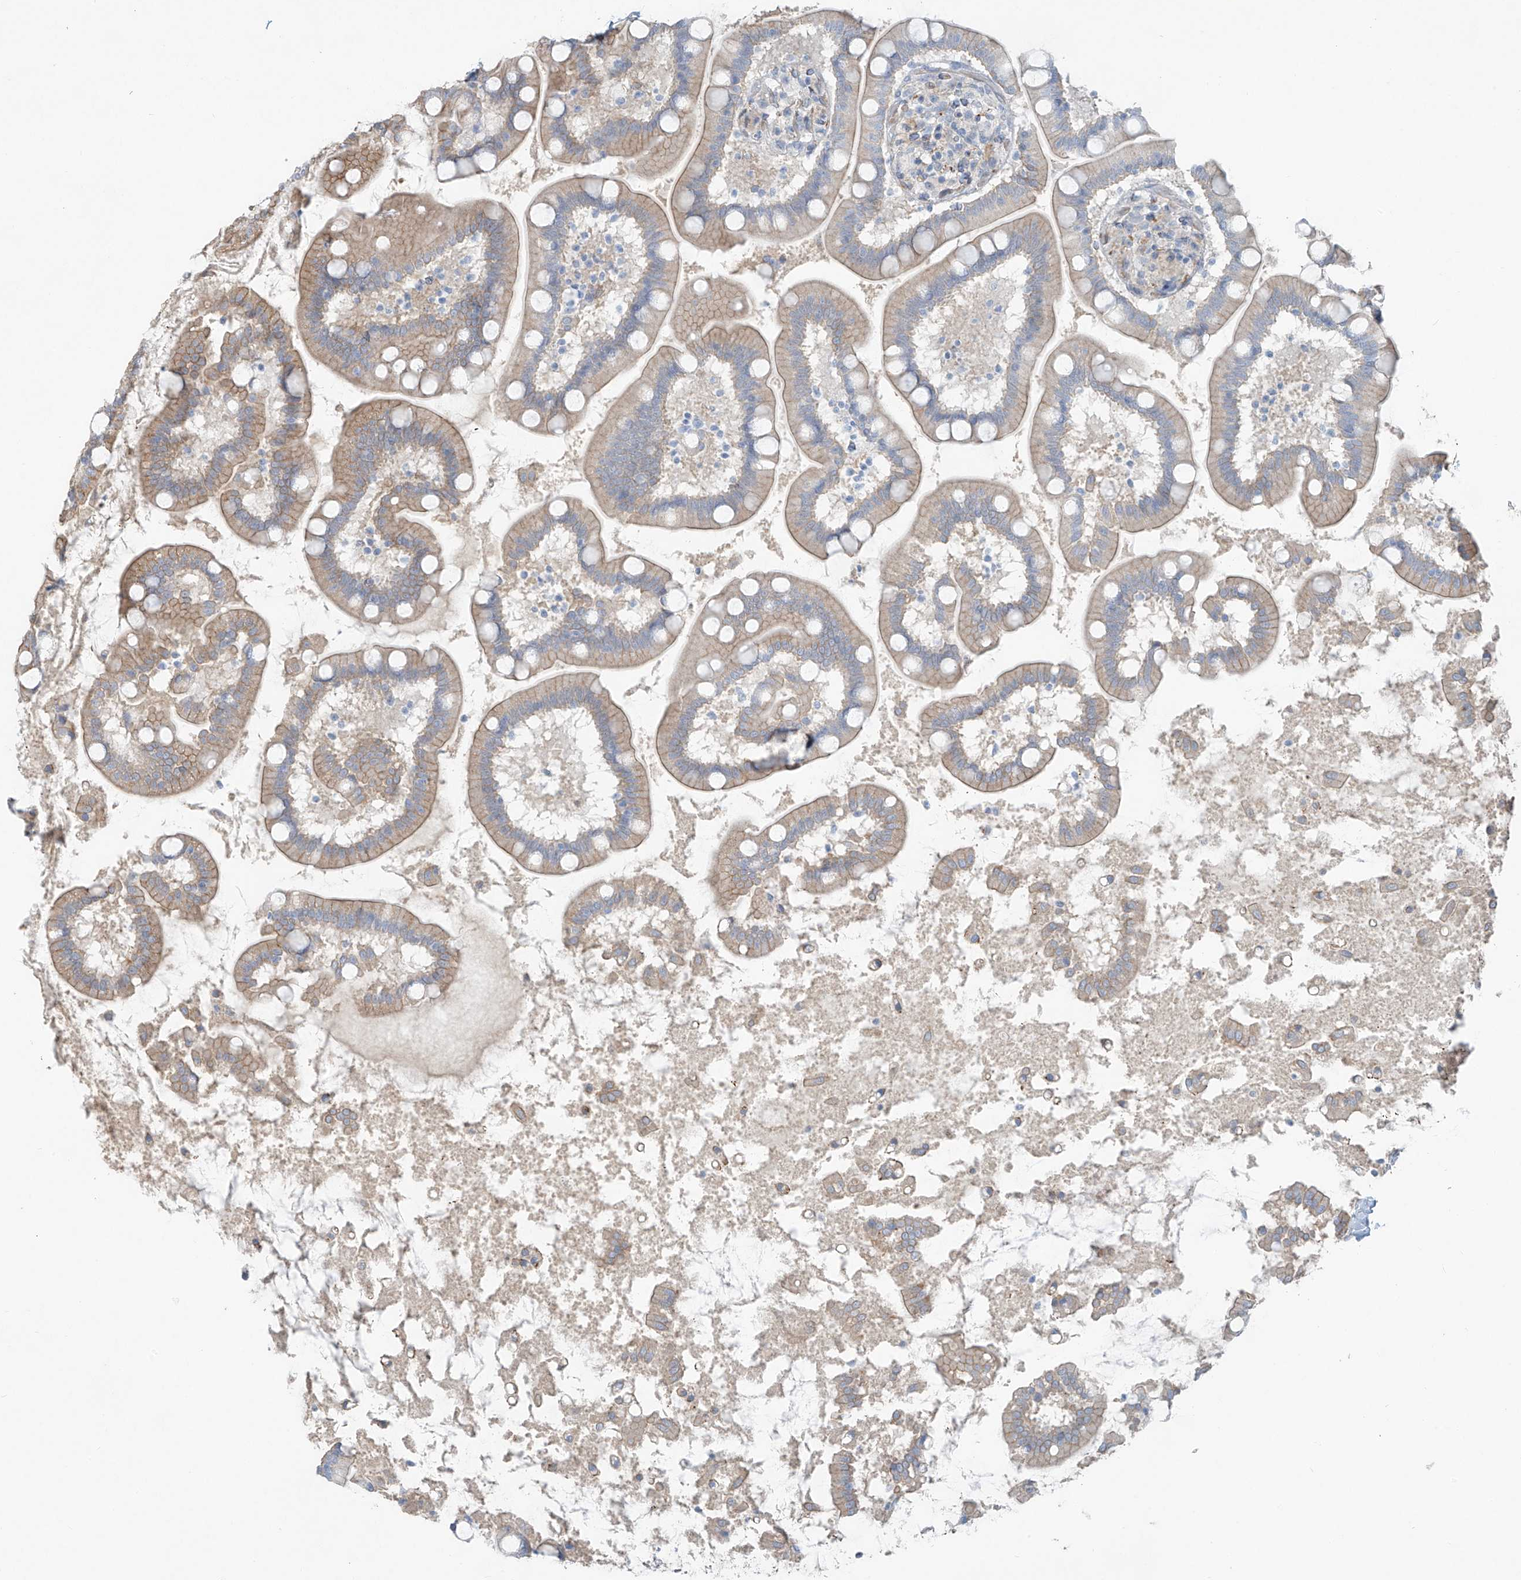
{"staining": {"intensity": "weak", "quantity": ">75%", "location": "cytoplasmic/membranous"}, "tissue": "small intestine", "cell_type": "Glandular cells", "image_type": "normal", "snomed": [{"axis": "morphology", "description": "Normal tissue, NOS"}, {"axis": "topography", "description": "Small intestine"}], "caption": "The immunohistochemical stain shows weak cytoplasmic/membranous expression in glandular cells of normal small intestine.", "gene": "TUBE1", "patient": {"sex": "female", "age": 64}}